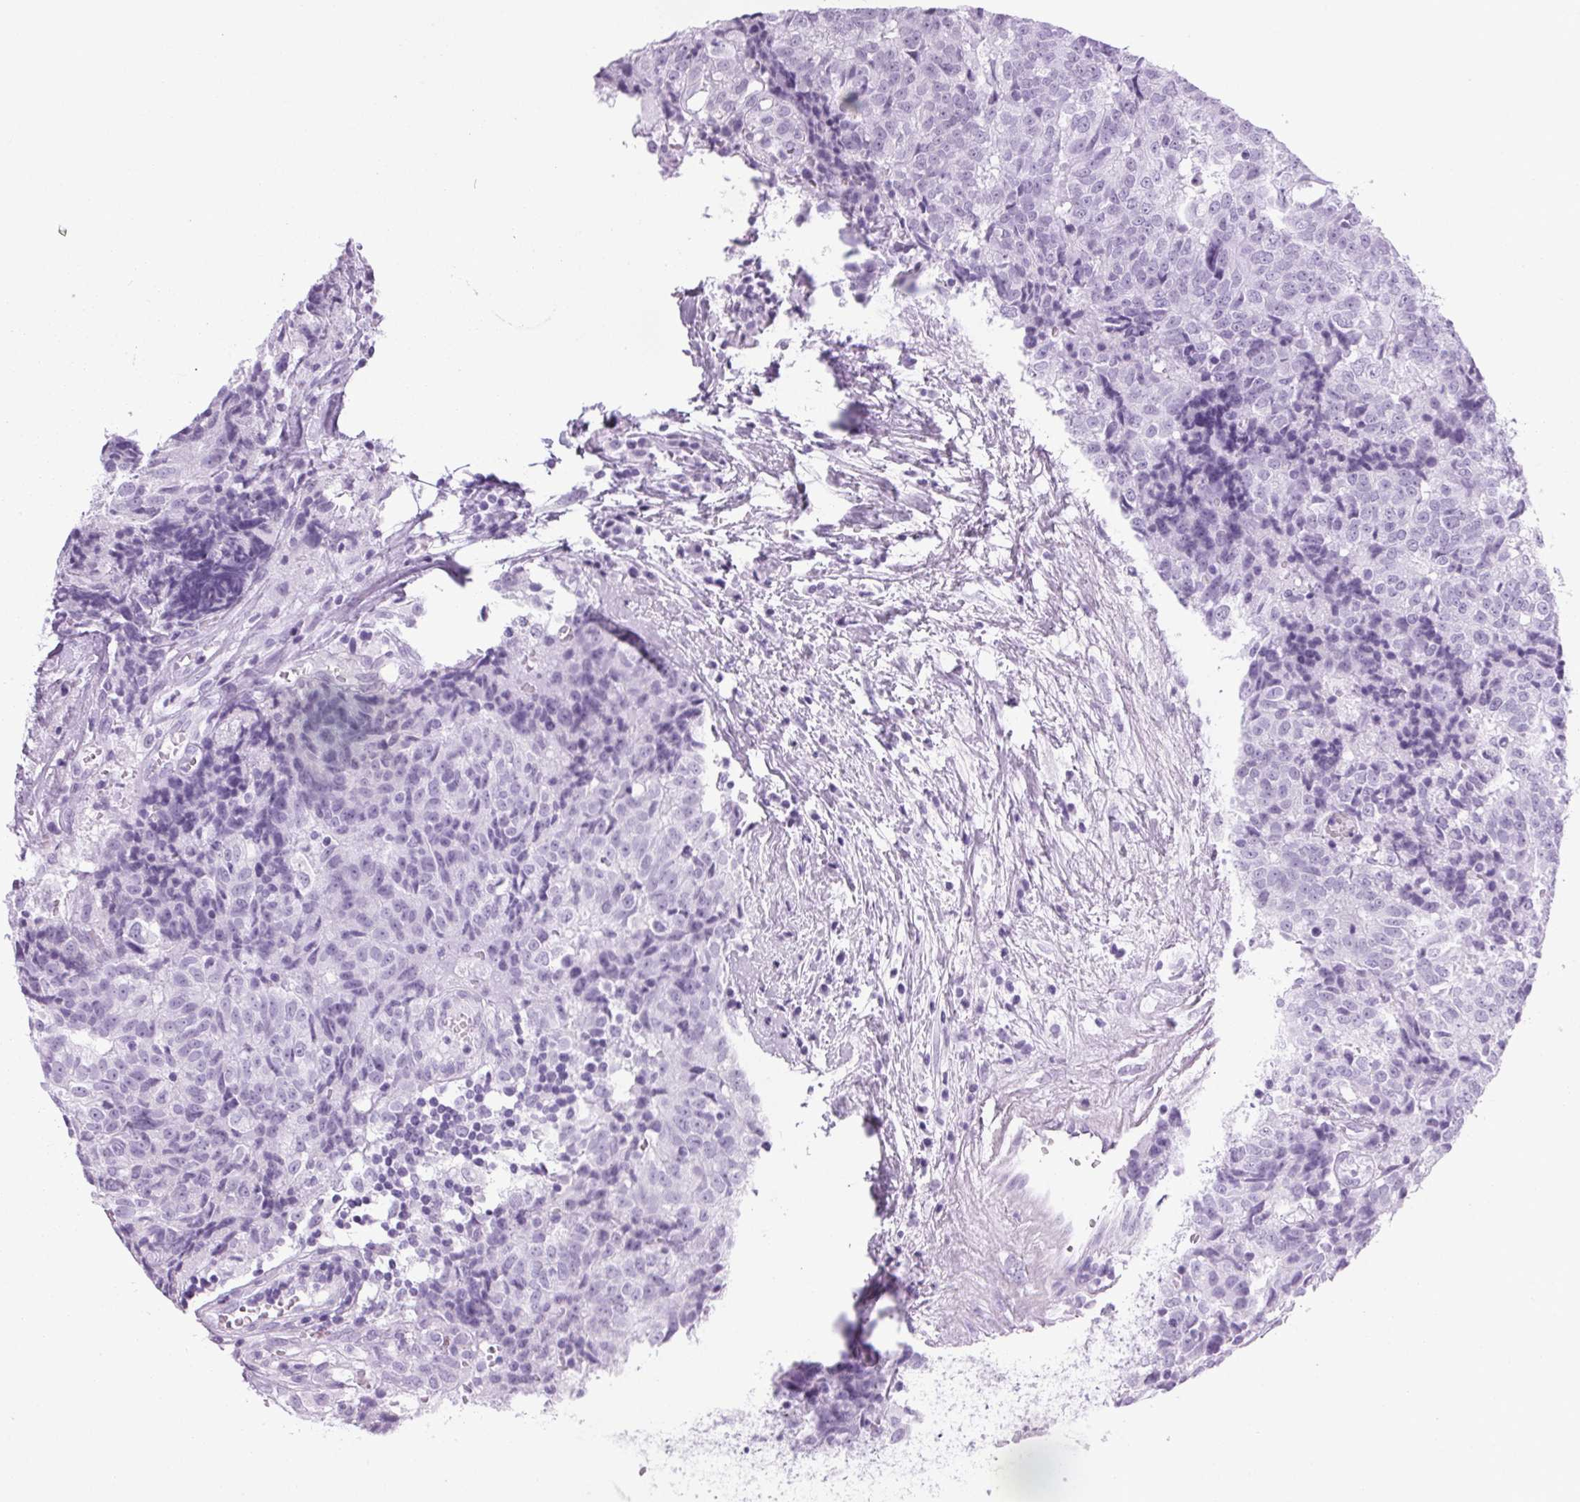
{"staining": {"intensity": "negative", "quantity": "none", "location": "none"}, "tissue": "prostate cancer", "cell_type": "Tumor cells", "image_type": "cancer", "snomed": [{"axis": "morphology", "description": "Adenocarcinoma, High grade"}, {"axis": "topography", "description": "Prostate and seminal vesicle, NOS"}], "caption": "DAB (3,3'-diaminobenzidine) immunohistochemical staining of prostate cancer (high-grade adenocarcinoma) demonstrates no significant staining in tumor cells.", "gene": "NDUFS6", "patient": {"sex": "male", "age": 60}}